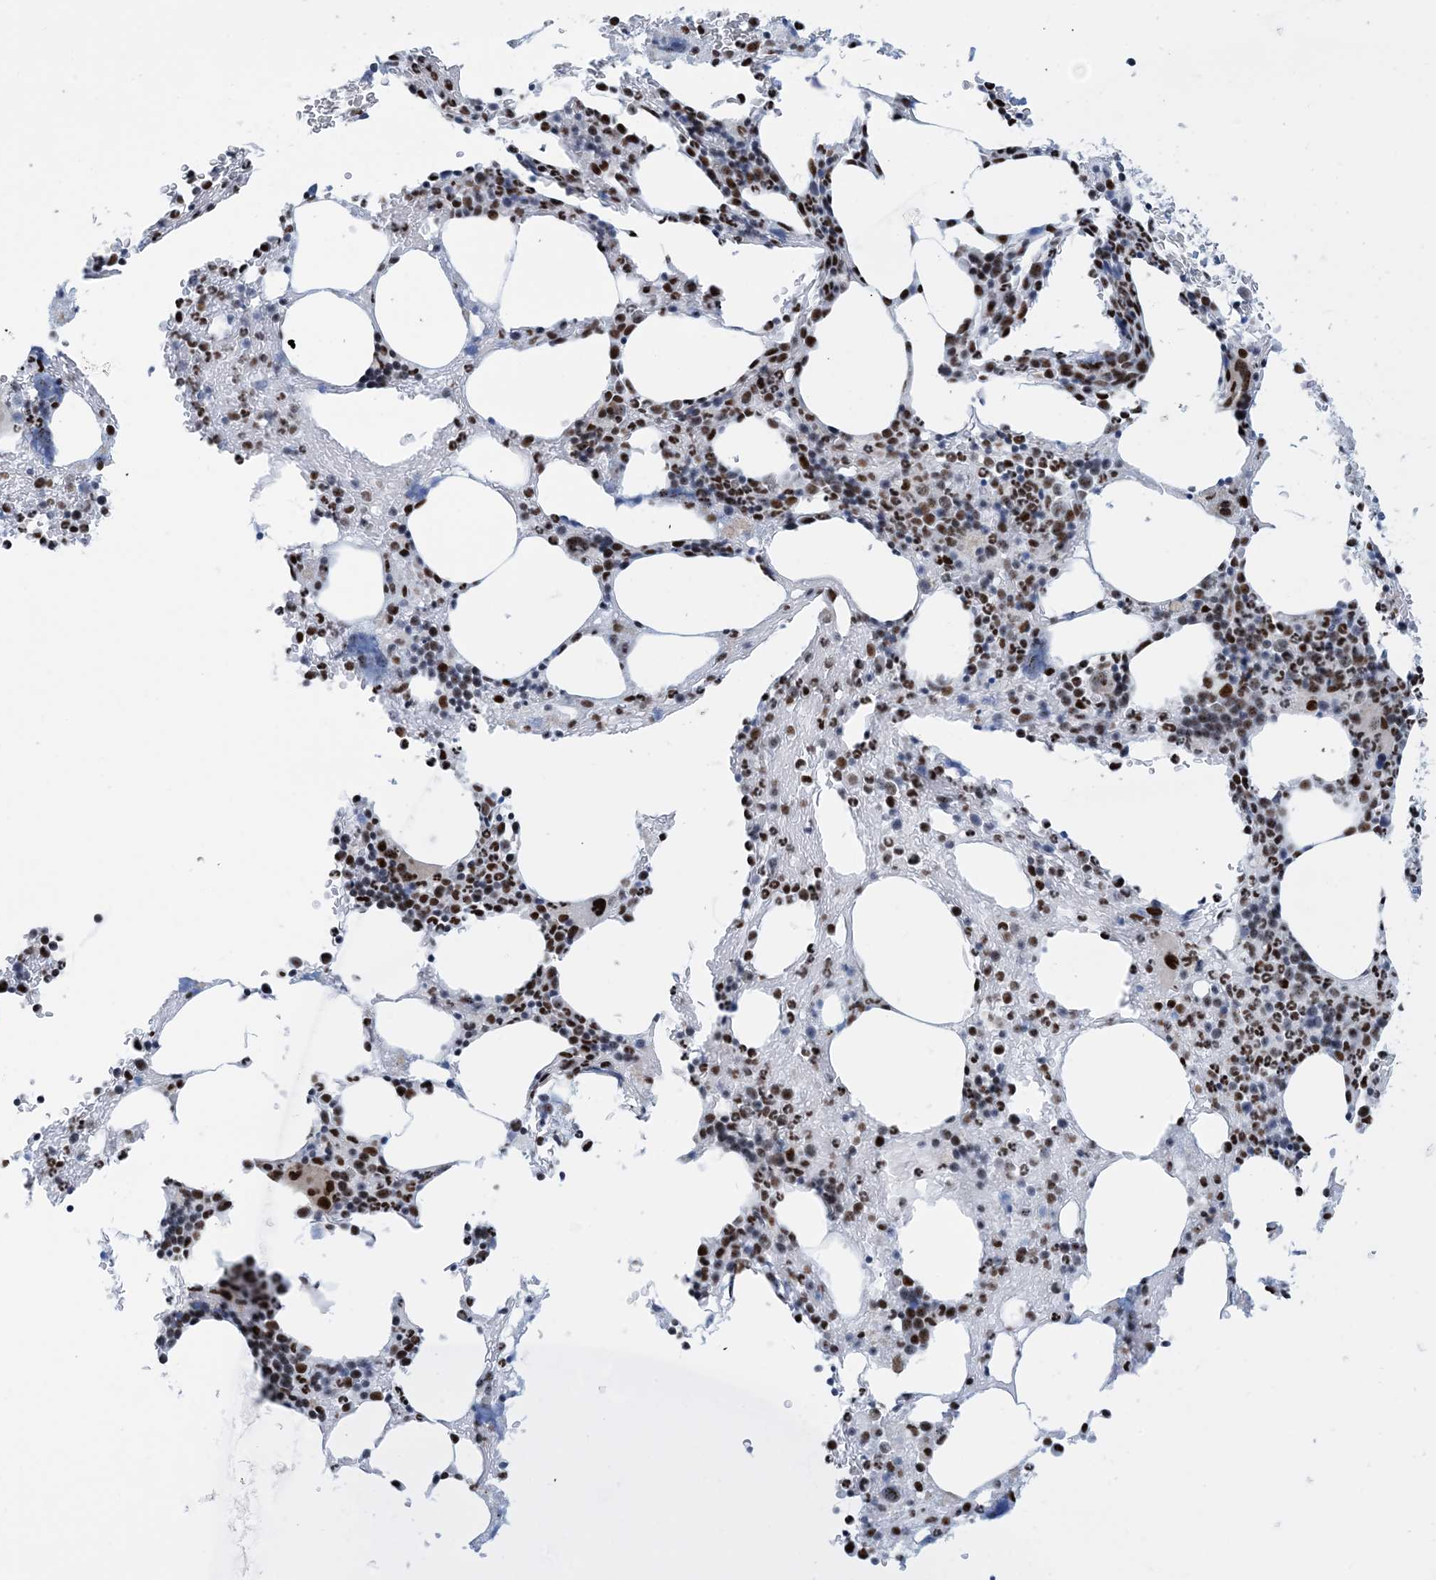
{"staining": {"intensity": "strong", "quantity": "25%-75%", "location": "nuclear"}, "tissue": "bone marrow", "cell_type": "Hematopoietic cells", "image_type": "normal", "snomed": [{"axis": "morphology", "description": "Normal tissue, NOS"}, {"axis": "topography", "description": "Bone marrow"}], "caption": "A brown stain highlights strong nuclear expression of a protein in hematopoietic cells of normal bone marrow.", "gene": "HEMK1", "patient": {"sex": "male"}}